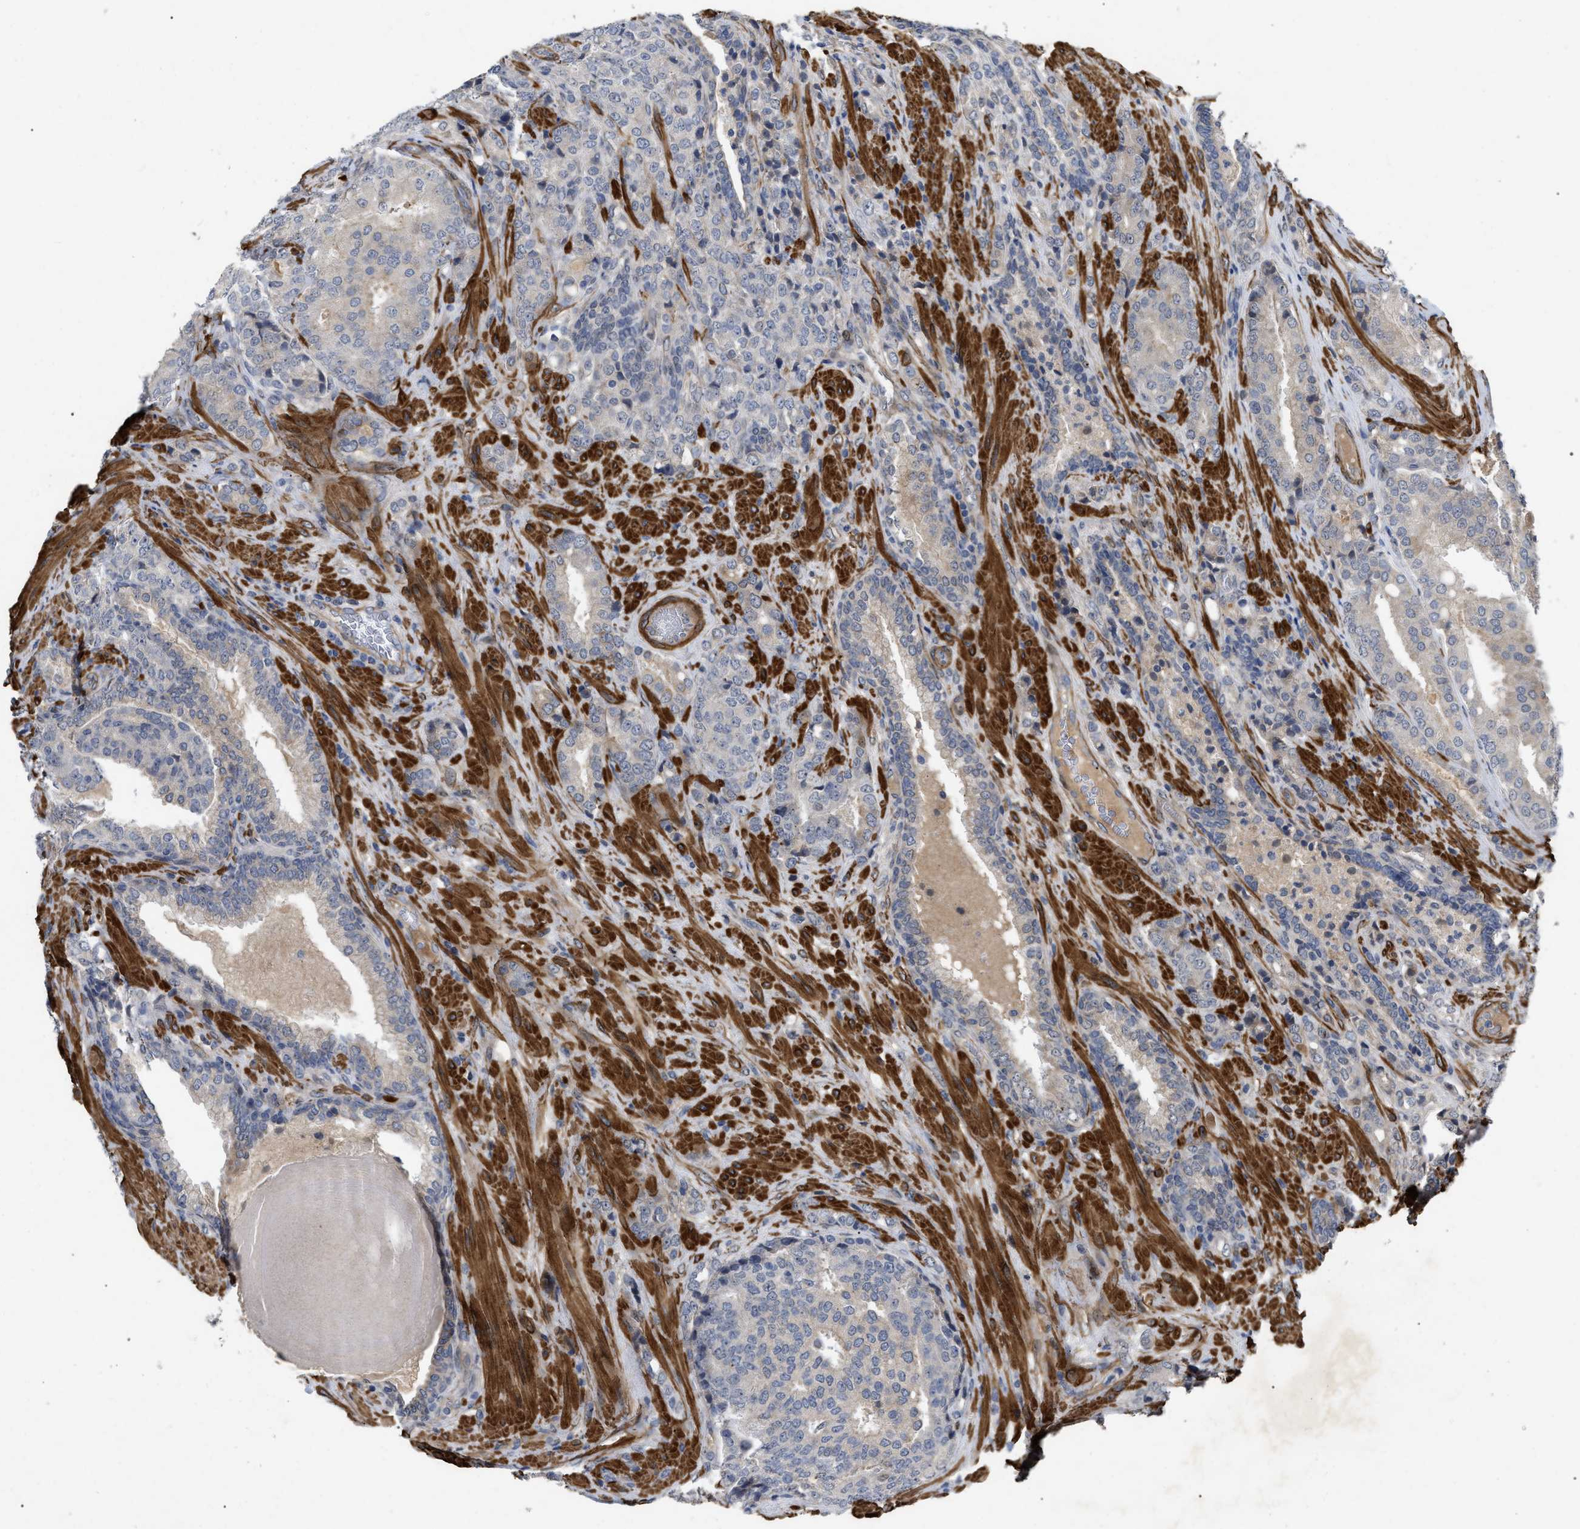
{"staining": {"intensity": "negative", "quantity": "none", "location": "none"}, "tissue": "prostate cancer", "cell_type": "Tumor cells", "image_type": "cancer", "snomed": [{"axis": "morphology", "description": "Adenocarcinoma, High grade"}, {"axis": "topography", "description": "Prostate"}], "caption": "Photomicrograph shows no protein expression in tumor cells of prostate cancer (adenocarcinoma (high-grade)) tissue.", "gene": "ST6GALNAC6", "patient": {"sex": "male", "age": 50}}